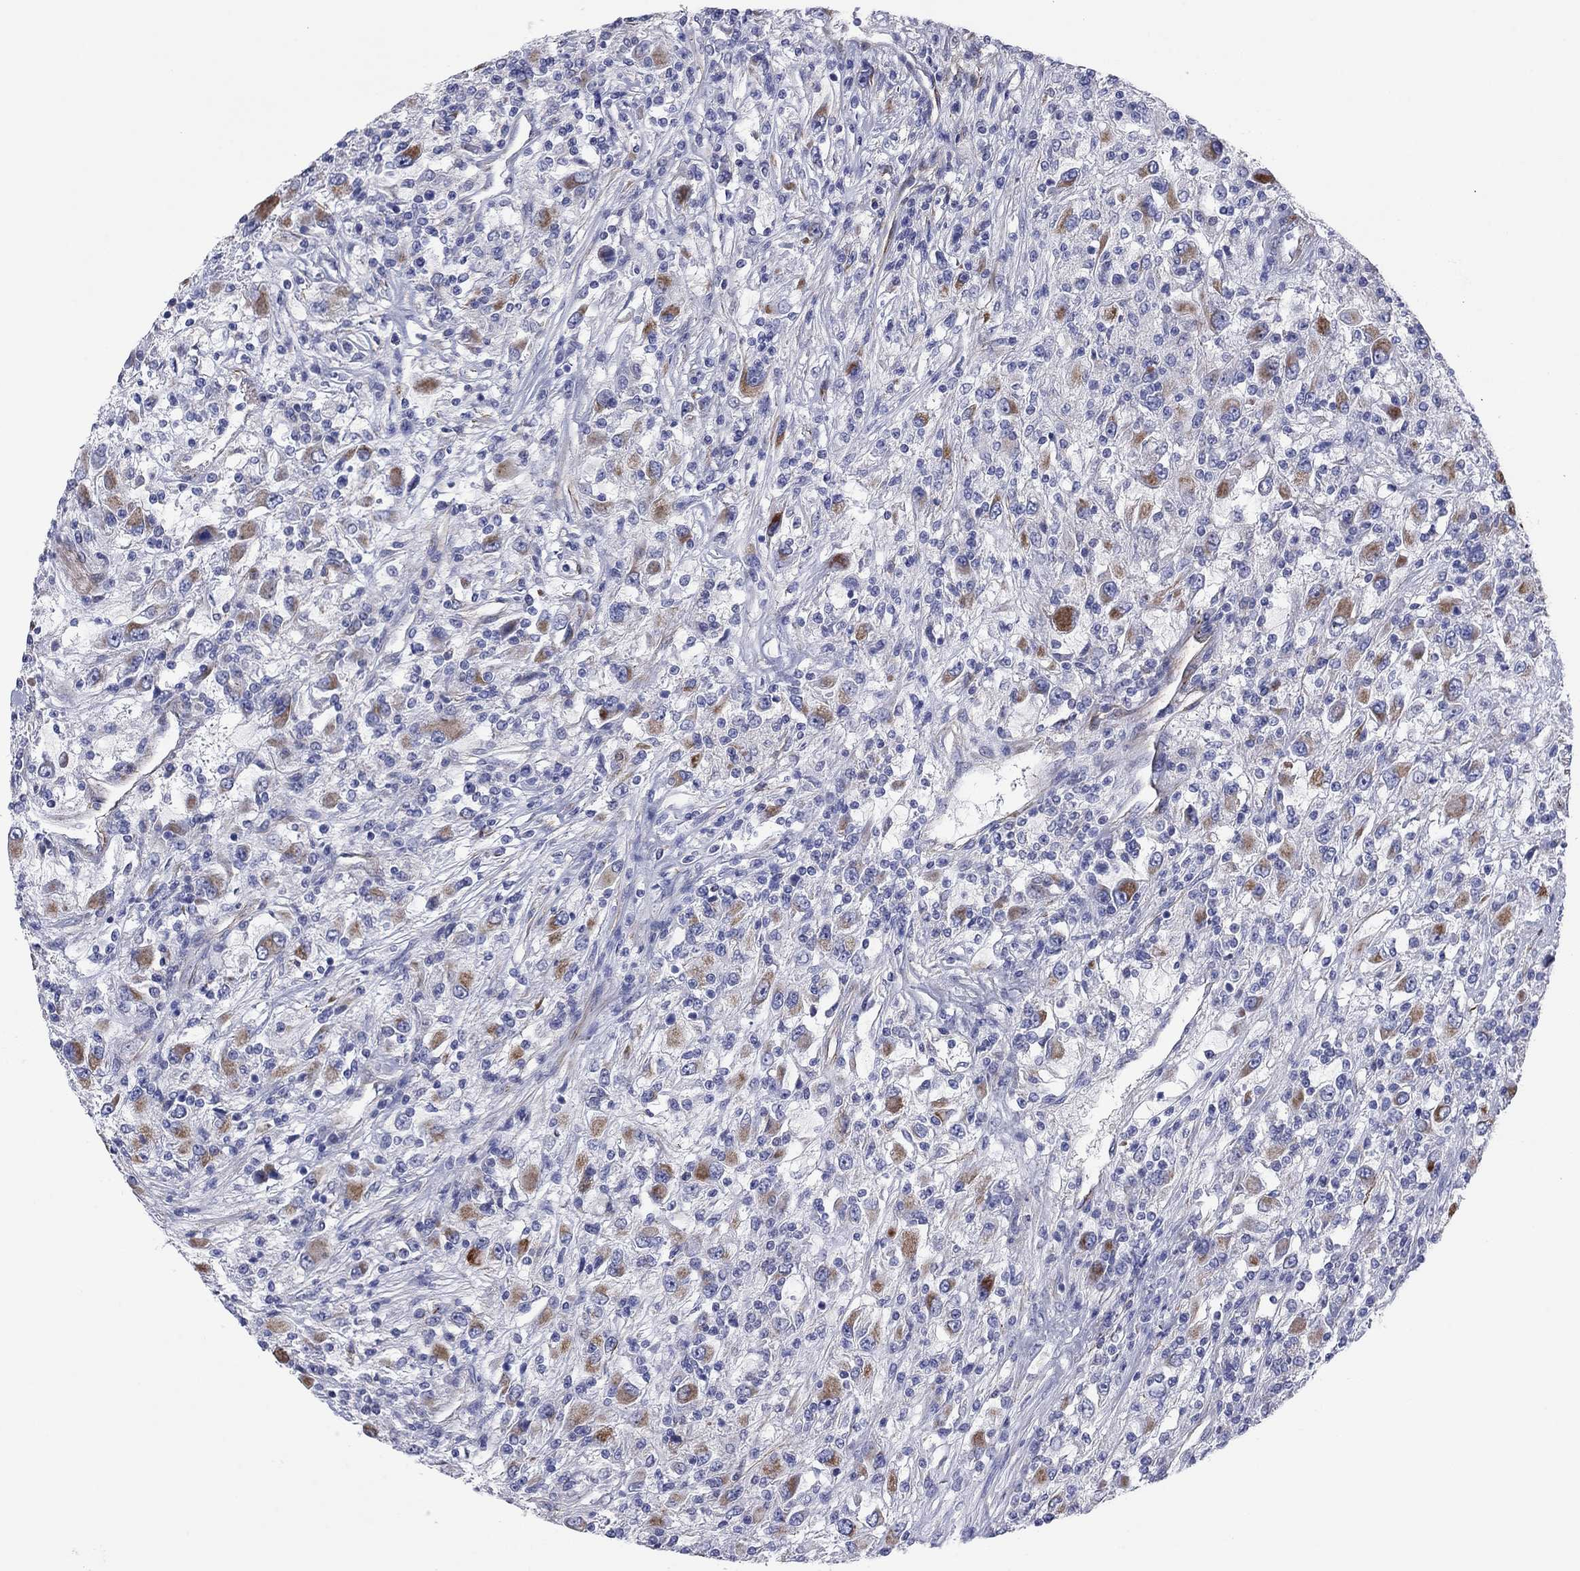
{"staining": {"intensity": "moderate", "quantity": "<25%", "location": "cytoplasmic/membranous"}, "tissue": "renal cancer", "cell_type": "Tumor cells", "image_type": "cancer", "snomed": [{"axis": "morphology", "description": "Adenocarcinoma, NOS"}, {"axis": "topography", "description": "Kidney"}], "caption": "A brown stain labels moderate cytoplasmic/membranous staining of a protein in renal cancer (adenocarcinoma) tumor cells.", "gene": "MGST3", "patient": {"sex": "female", "age": 67}}